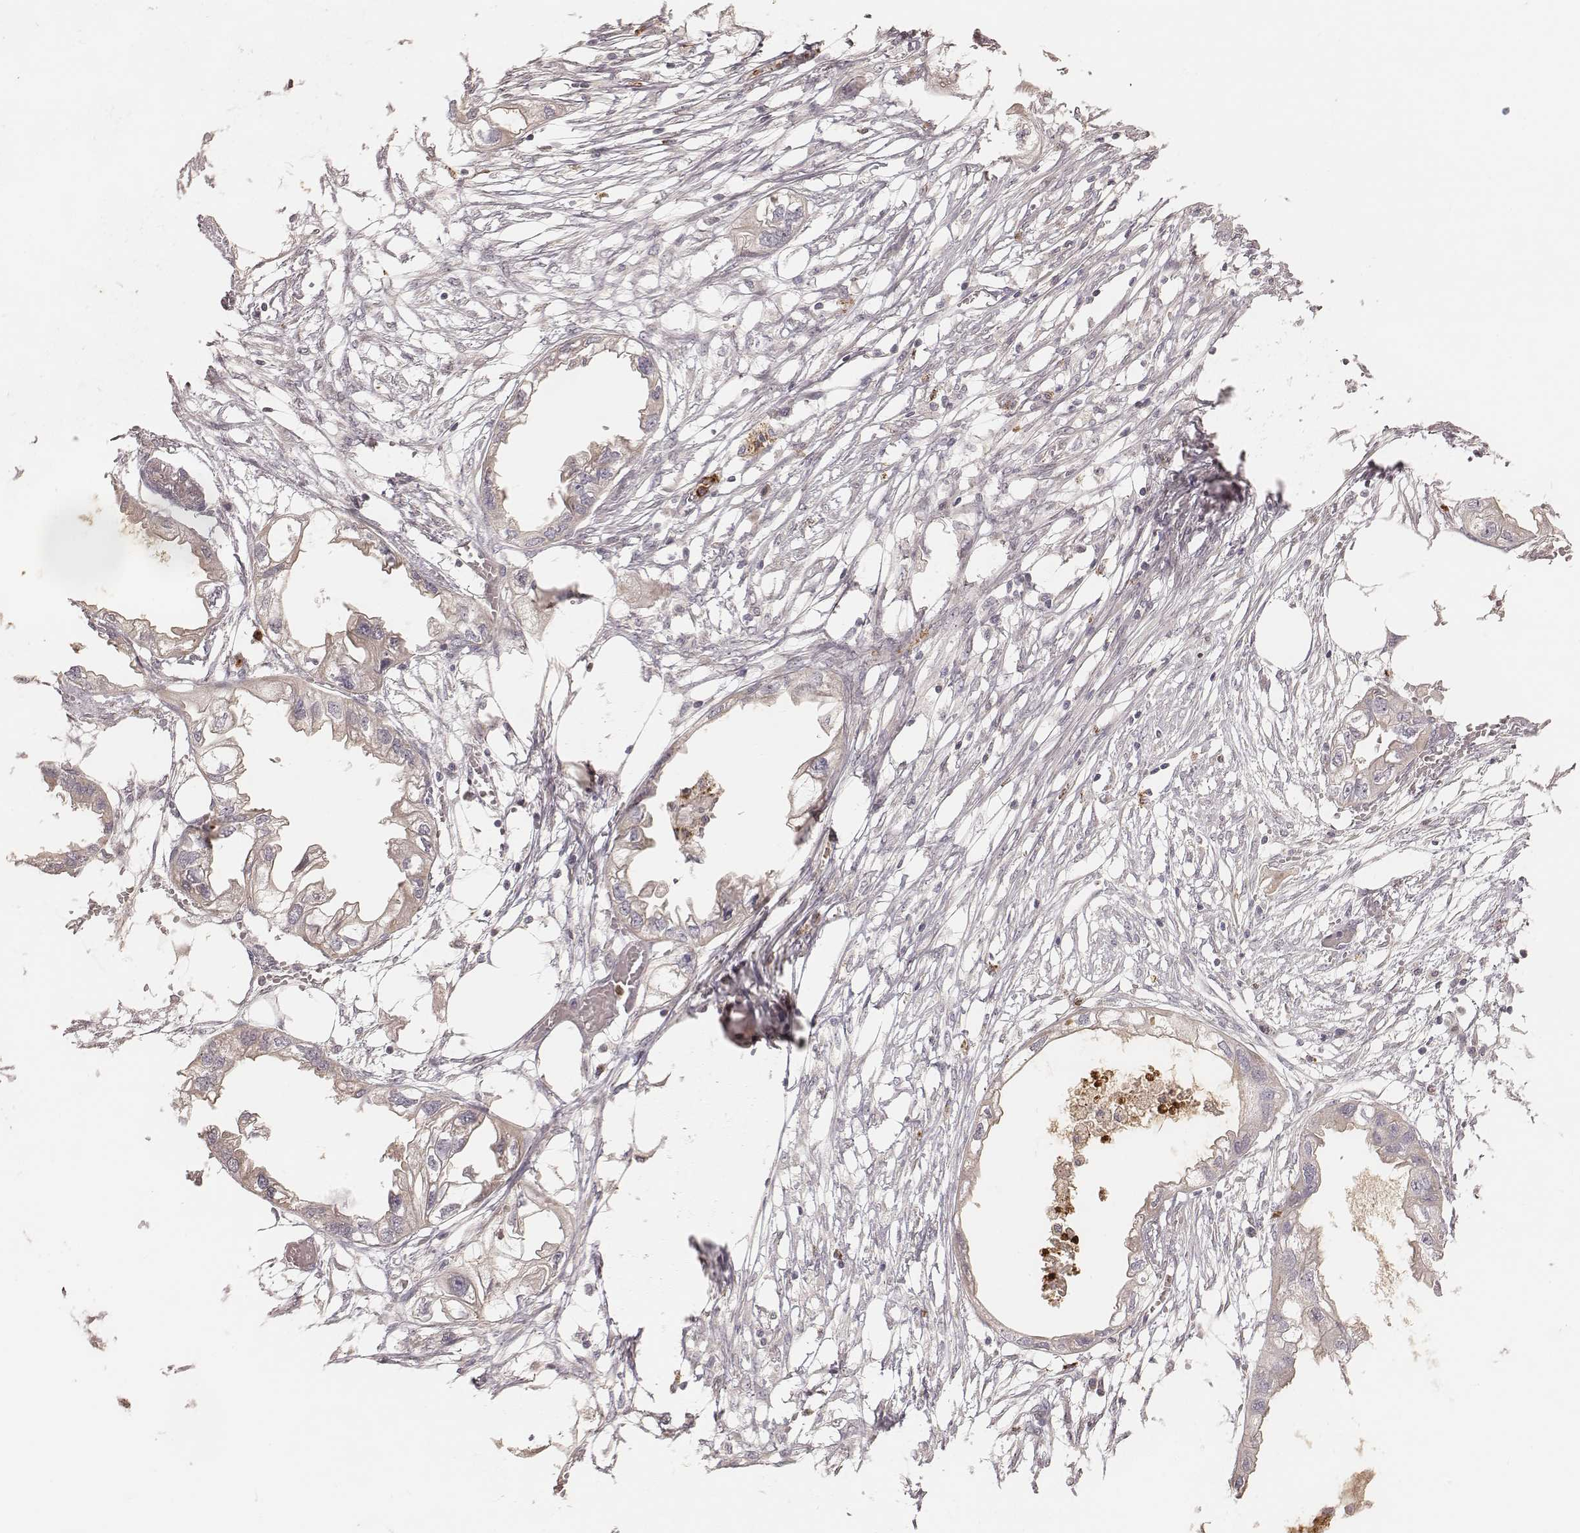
{"staining": {"intensity": "negative", "quantity": "none", "location": "none"}, "tissue": "endometrial cancer", "cell_type": "Tumor cells", "image_type": "cancer", "snomed": [{"axis": "morphology", "description": "Adenocarcinoma, NOS"}, {"axis": "morphology", "description": "Adenocarcinoma, metastatic, NOS"}, {"axis": "topography", "description": "Adipose tissue"}, {"axis": "topography", "description": "Endometrium"}], "caption": "This histopathology image is of metastatic adenocarcinoma (endometrial) stained with immunohistochemistry (IHC) to label a protein in brown with the nuclei are counter-stained blue. There is no positivity in tumor cells.", "gene": "ABCA7", "patient": {"sex": "female", "age": 67}}